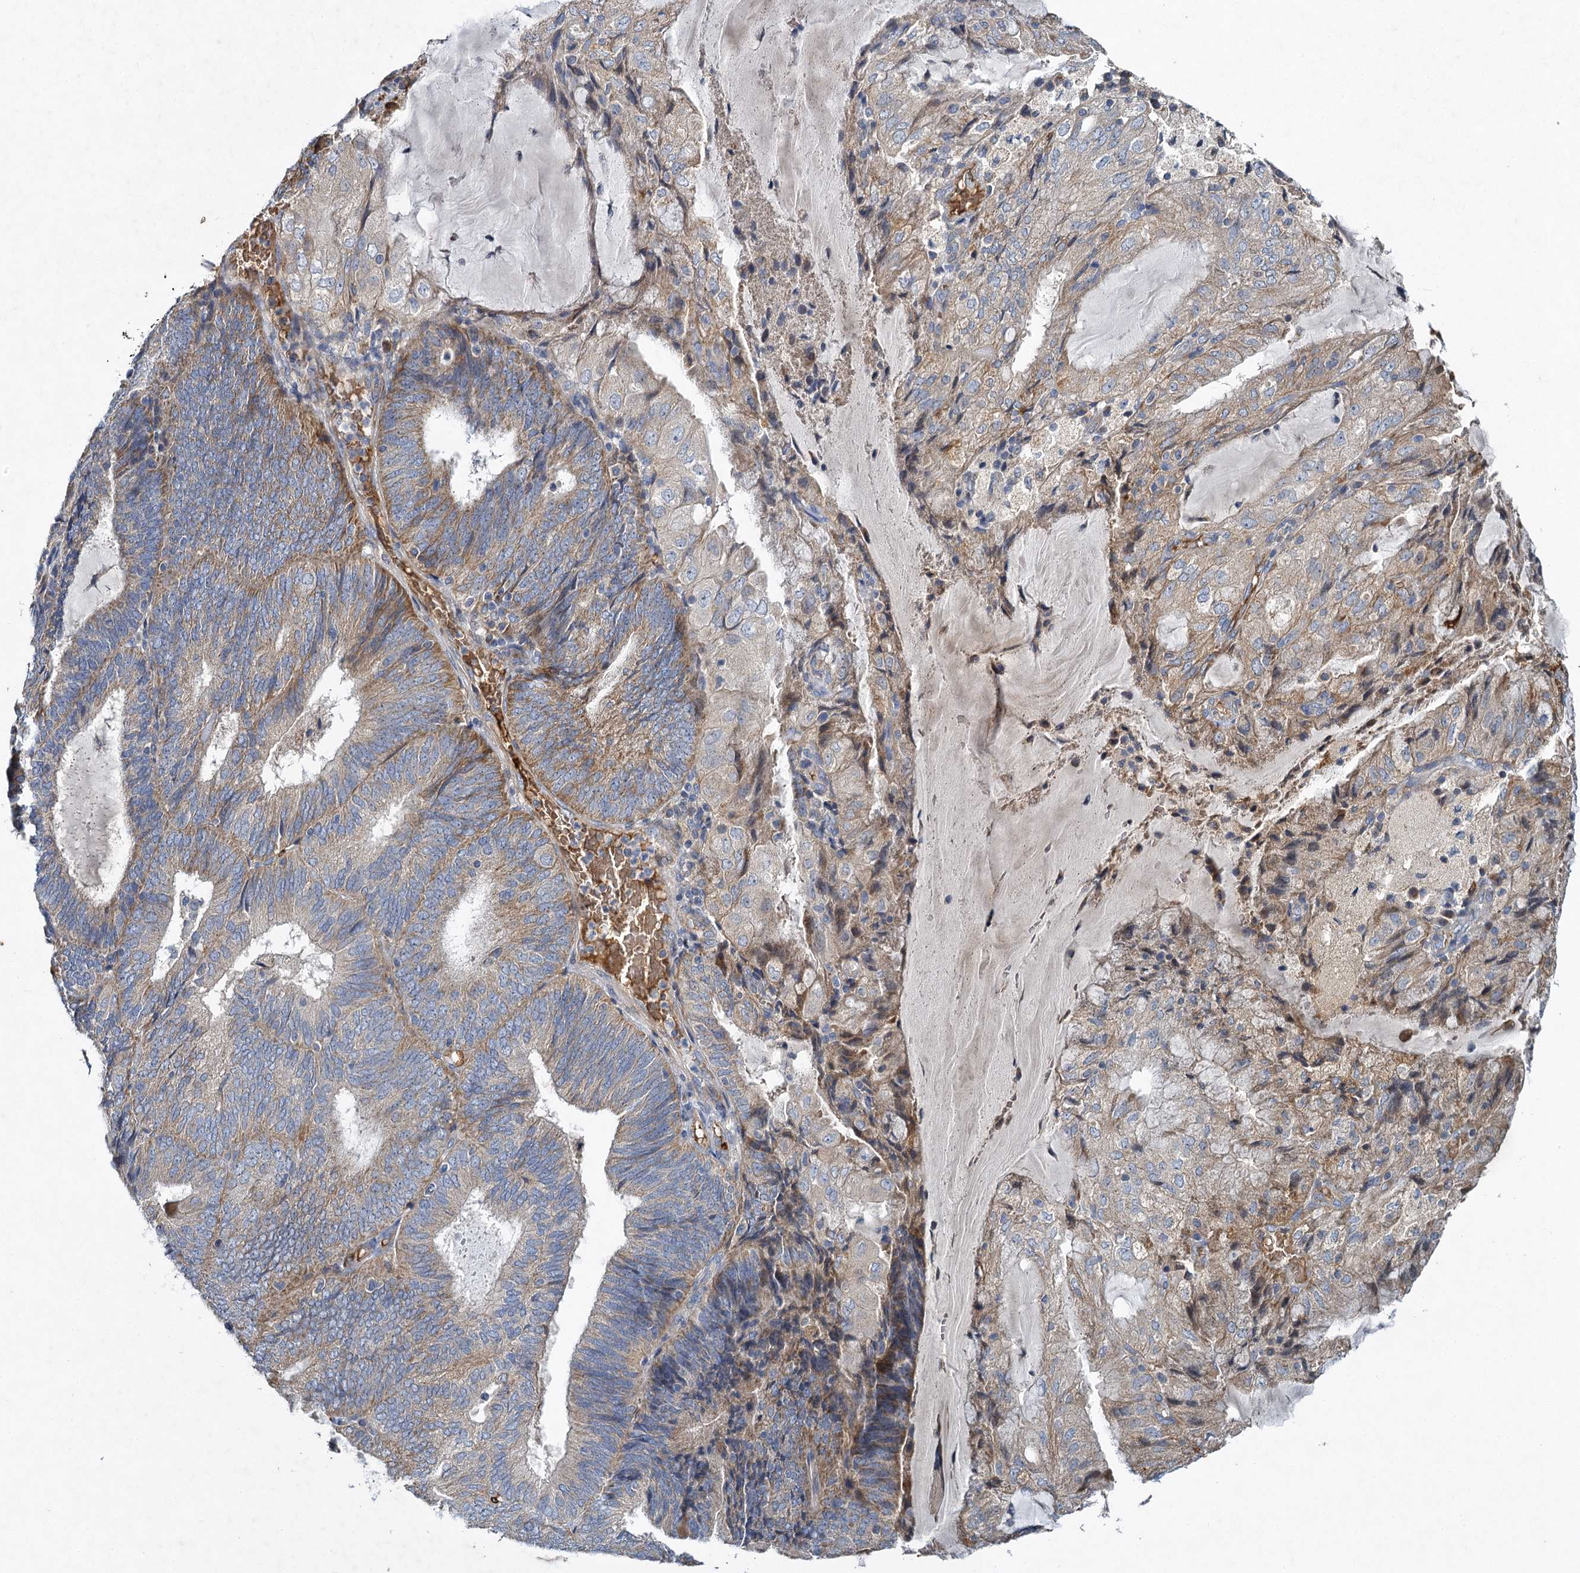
{"staining": {"intensity": "moderate", "quantity": "25%-75%", "location": "cytoplasmic/membranous"}, "tissue": "endometrial cancer", "cell_type": "Tumor cells", "image_type": "cancer", "snomed": [{"axis": "morphology", "description": "Adenocarcinoma, NOS"}, {"axis": "topography", "description": "Endometrium"}], "caption": "An immunohistochemistry (IHC) micrograph of neoplastic tissue is shown. Protein staining in brown labels moderate cytoplasmic/membranous positivity in endometrial cancer within tumor cells. (DAB (3,3'-diaminobenzidine) IHC, brown staining for protein, blue staining for nuclei).", "gene": "BCS1L", "patient": {"sex": "female", "age": 81}}